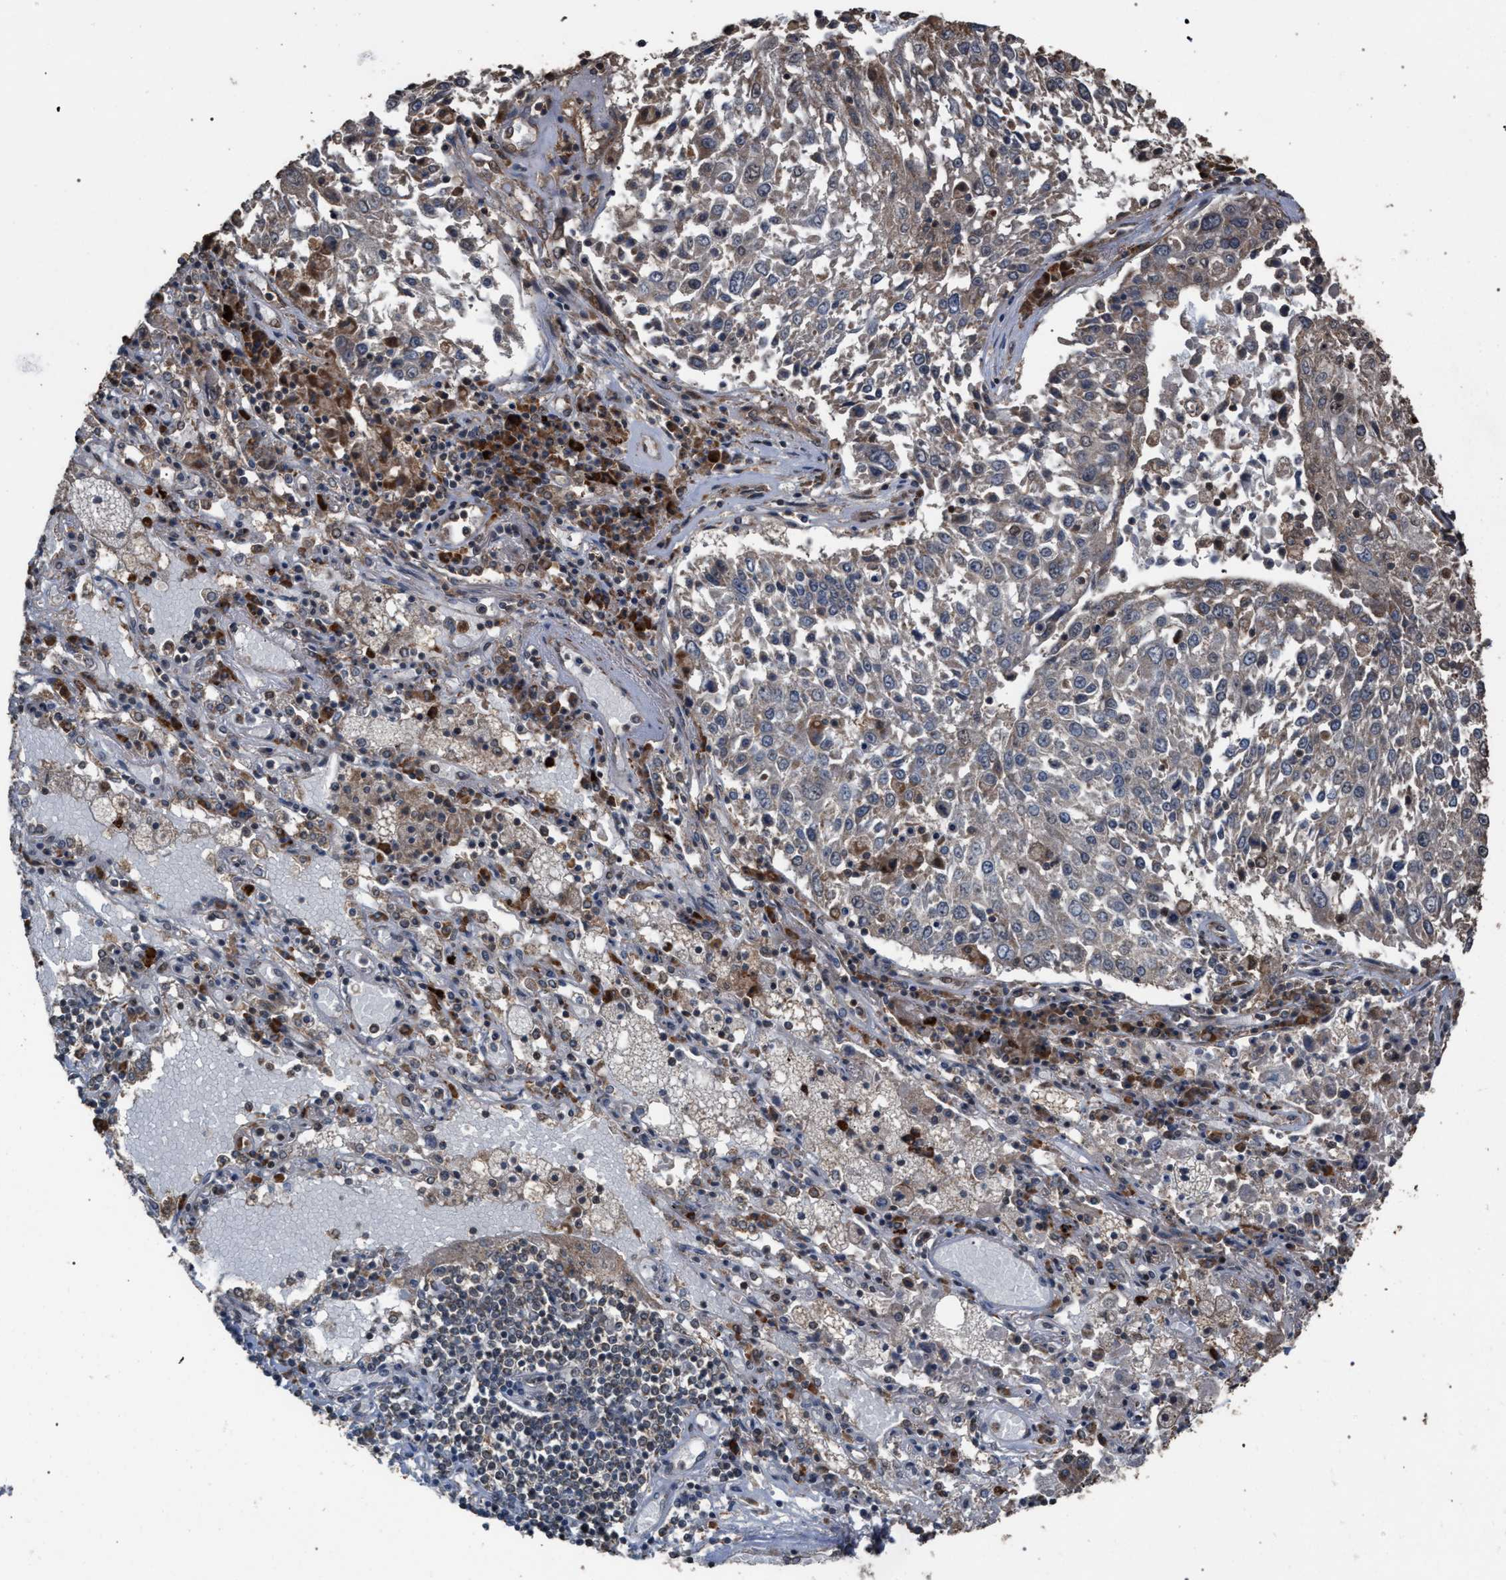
{"staining": {"intensity": "weak", "quantity": "<25%", "location": "cytoplasmic/membranous"}, "tissue": "lung cancer", "cell_type": "Tumor cells", "image_type": "cancer", "snomed": [{"axis": "morphology", "description": "Squamous cell carcinoma, NOS"}, {"axis": "topography", "description": "Lung"}], "caption": "Immunohistochemistry micrograph of lung cancer (squamous cell carcinoma) stained for a protein (brown), which displays no staining in tumor cells.", "gene": "NAA35", "patient": {"sex": "male", "age": 65}}